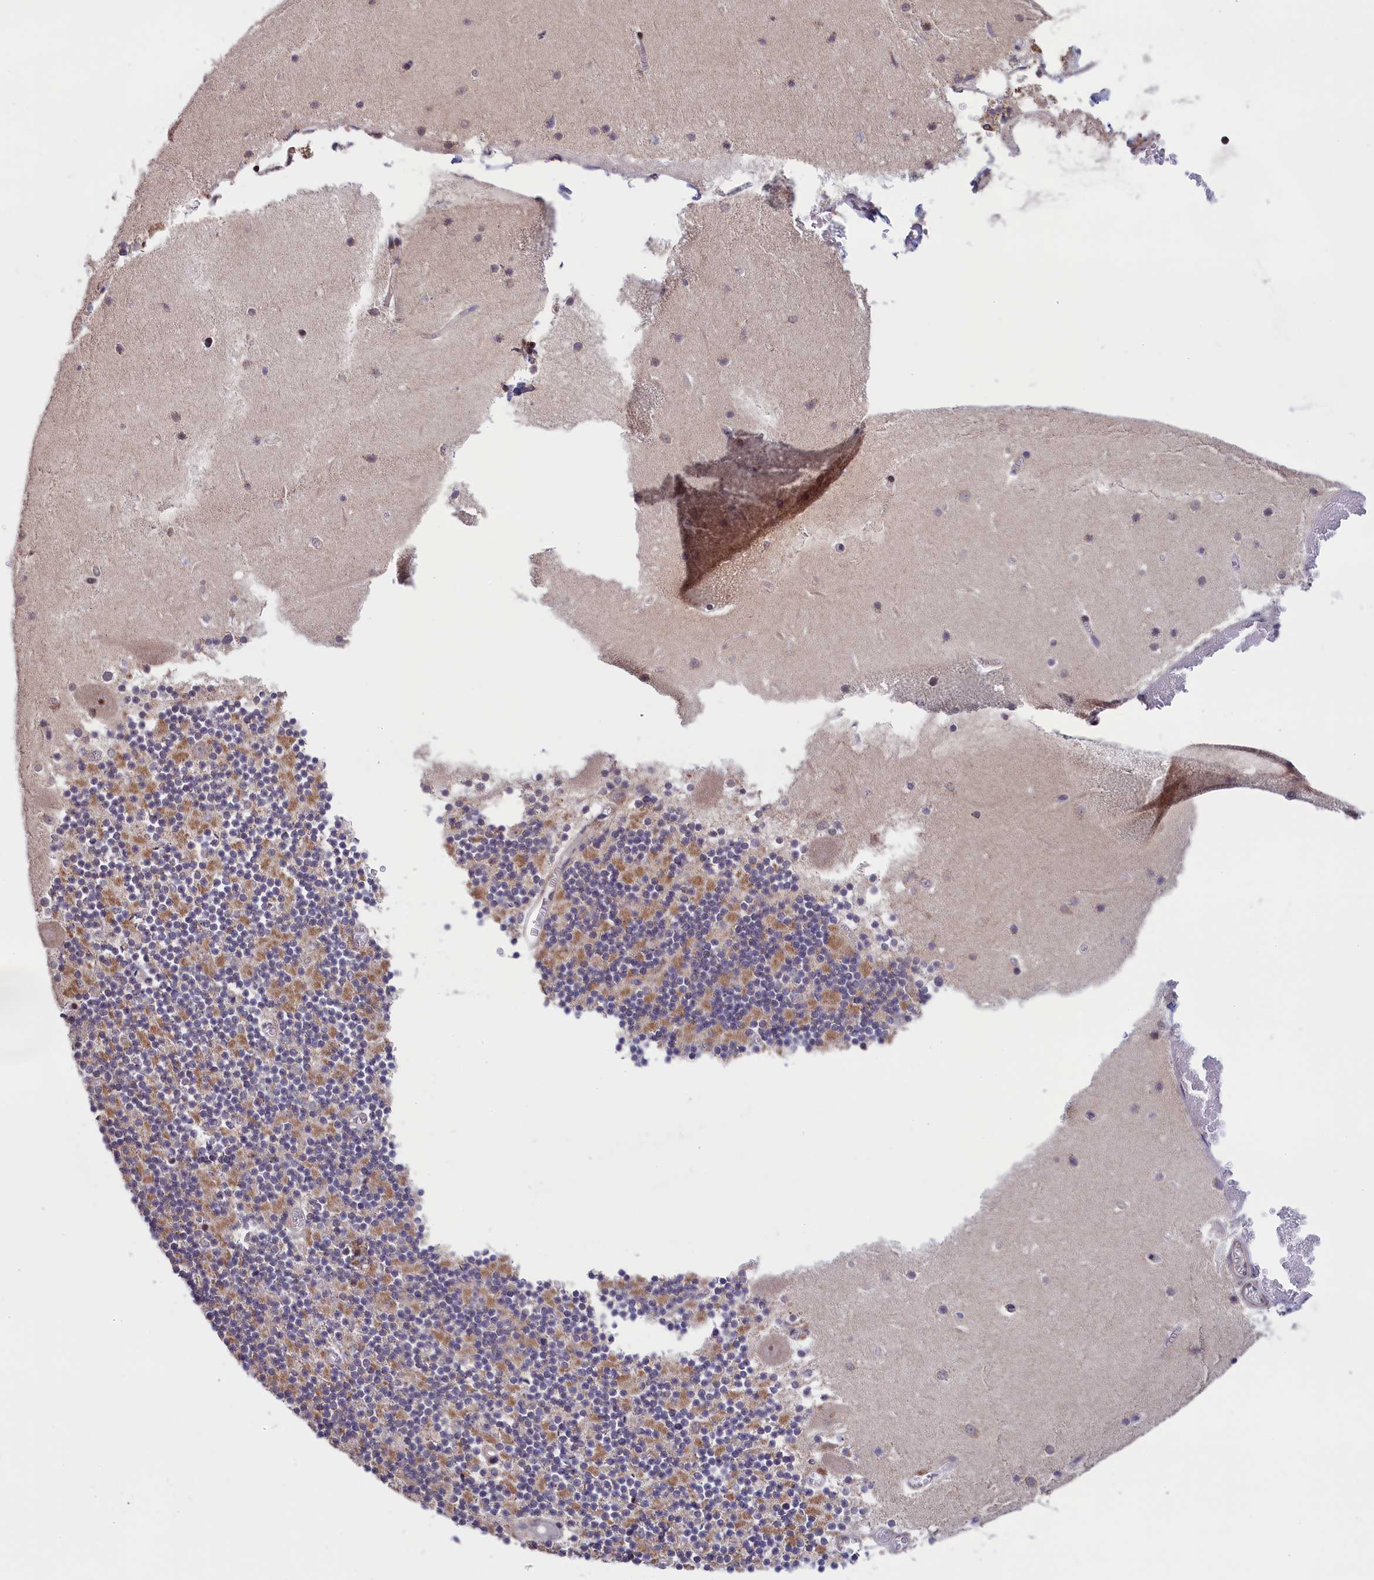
{"staining": {"intensity": "moderate", "quantity": "<25%", "location": "cytoplasmic/membranous"}, "tissue": "cerebellum", "cell_type": "Cells in granular layer", "image_type": "normal", "snomed": [{"axis": "morphology", "description": "Normal tissue, NOS"}, {"axis": "topography", "description": "Cerebellum"}], "caption": "Immunohistochemical staining of normal cerebellum displays <25% levels of moderate cytoplasmic/membranous protein staining in about <25% of cells in granular layer.", "gene": "TIMM44", "patient": {"sex": "female", "age": 28}}